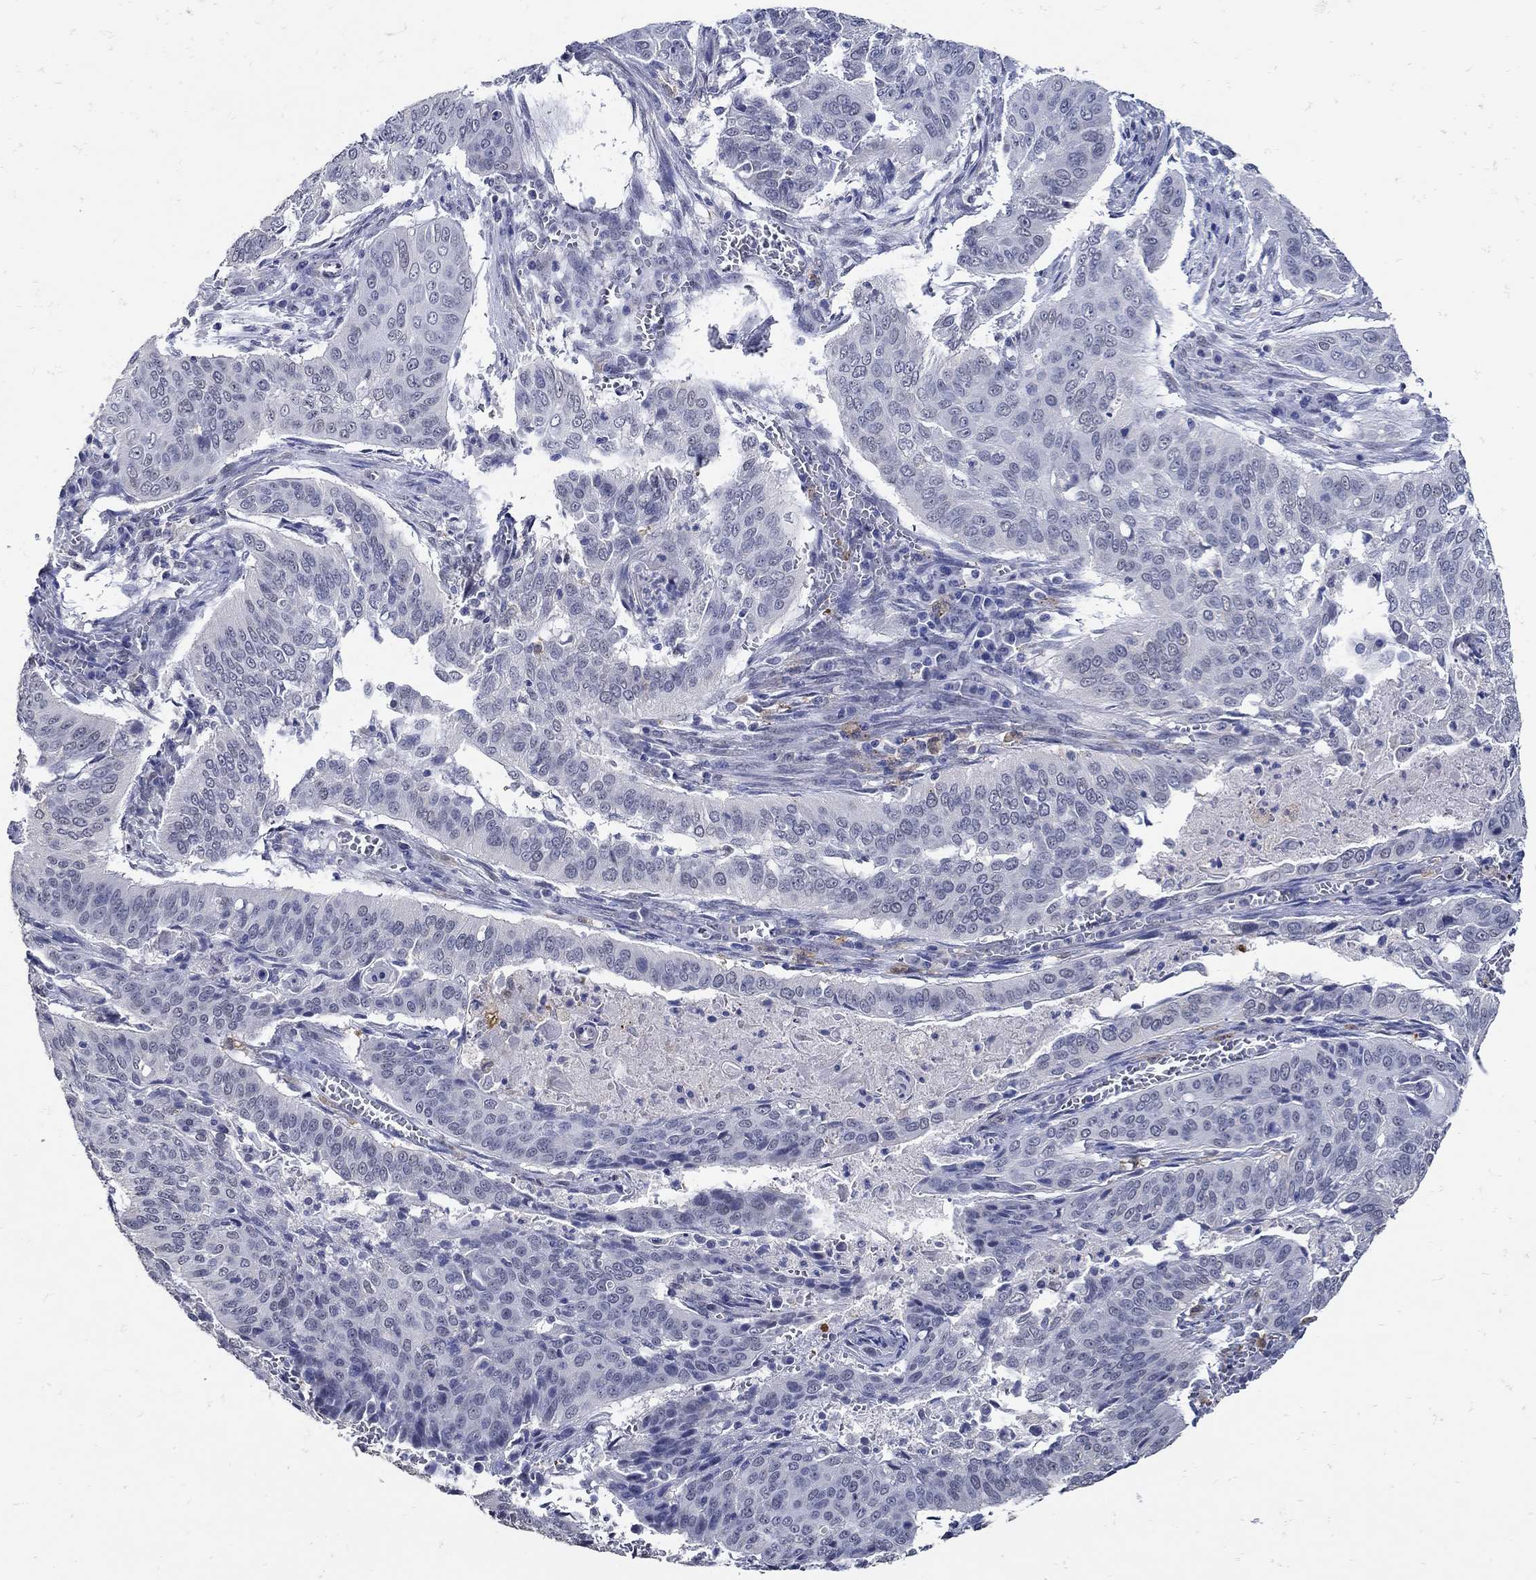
{"staining": {"intensity": "negative", "quantity": "none", "location": "none"}, "tissue": "cervical cancer", "cell_type": "Tumor cells", "image_type": "cancer", "snomed": [{"axis": "morphology", "description": "Squamous cell carcinoma, NOS"}, {"axis": "topography", "description": "Cervix"}], "caption": "High power microscopy image of an immunohistochemistry photomicrograph of cervical cancer (squamous cell carcinoma), revealing no significant positivity in tumor cells. (Stains: DAB immunohistochemistry with hematoxylin counter stain, Microscopy: brightfield microscopy at high magnification).", "gene": "KCNN3", "patient": {"sex": "female", "age": 39}}